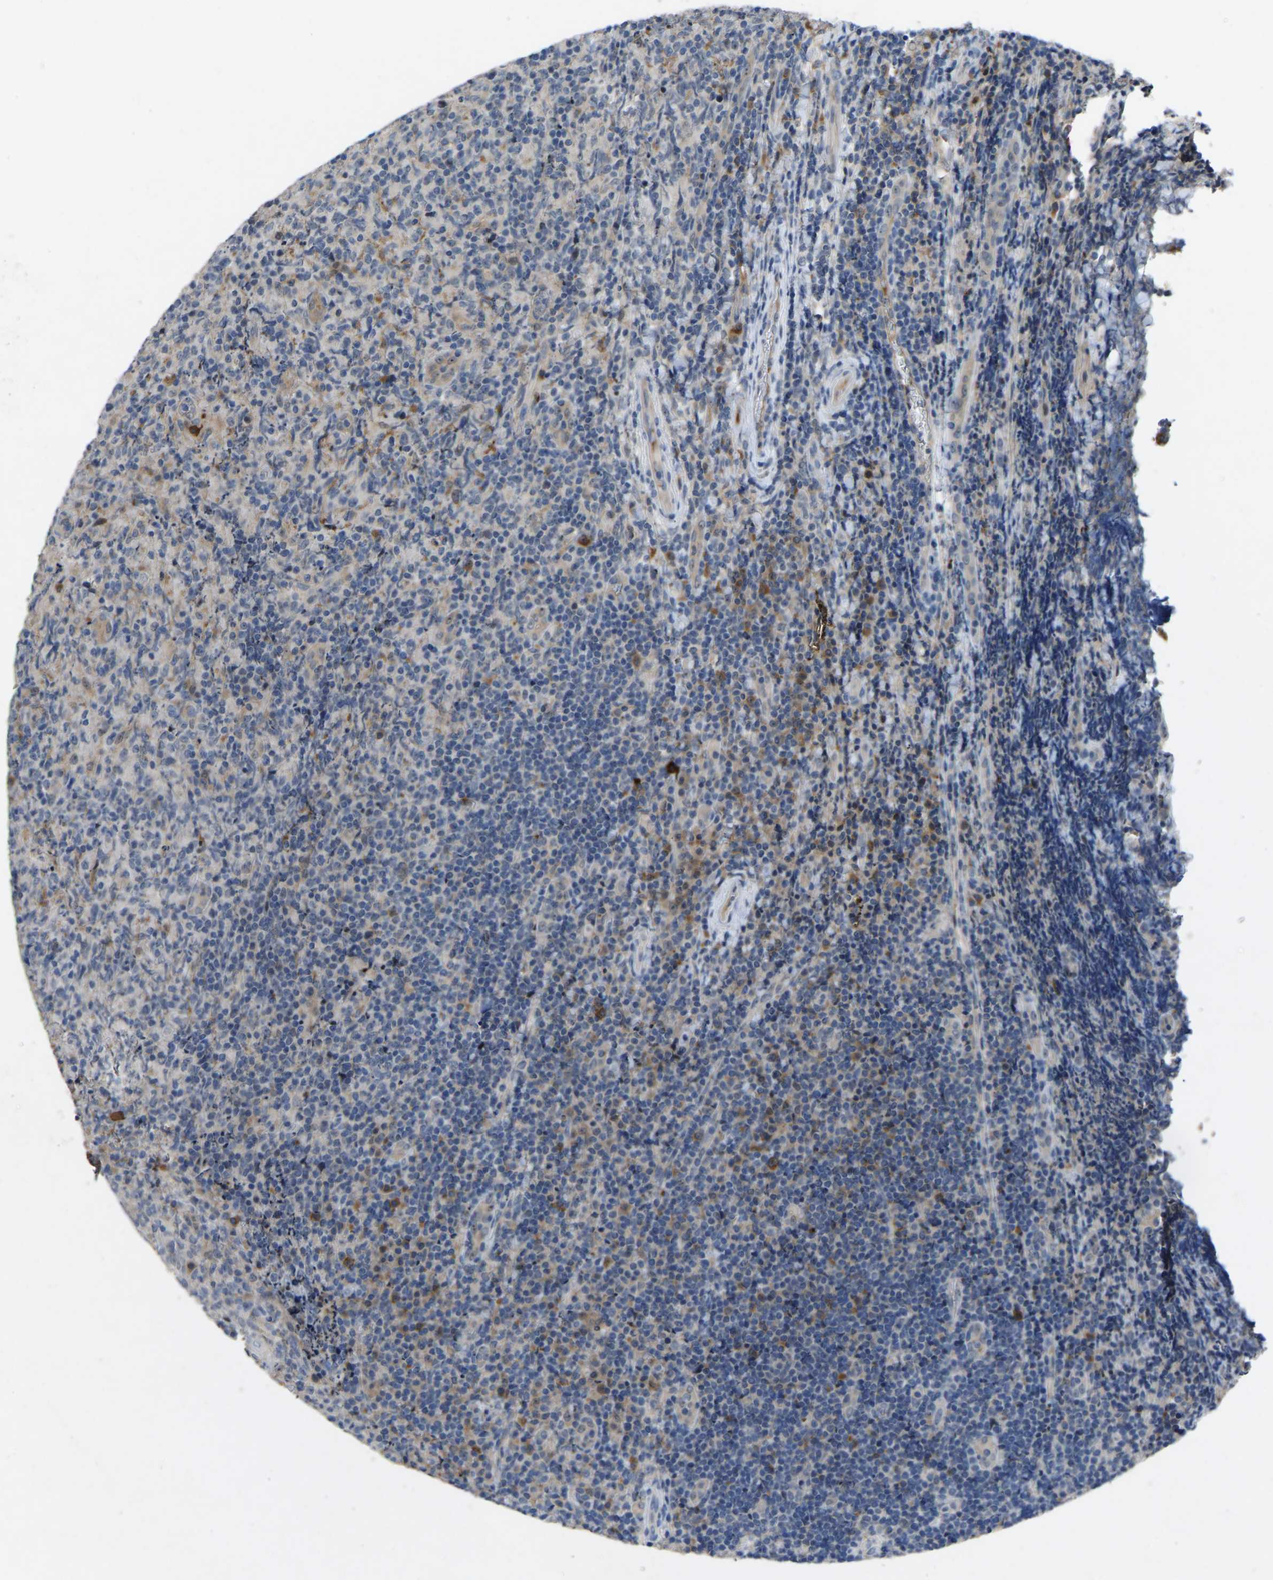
{"staining": {"intensity": "negative", "quantity": "none", "location": "none"}, "tissue": "lymphoma", "cell_type": "Tumor cells", "image_type": "cancer", "snomed": [{"axis": "morphology", "description": "Malignant lymphoma, non-Hodgkin's type, High grade"}, {"axis": "topography", "description": "Tonsil"}], "caption": "Tumor cells show no significant expression in lymphoma. Nuclei are stained in blue.", "gene": "FHIT", "patient": {"sex": "female", "age": 36}}